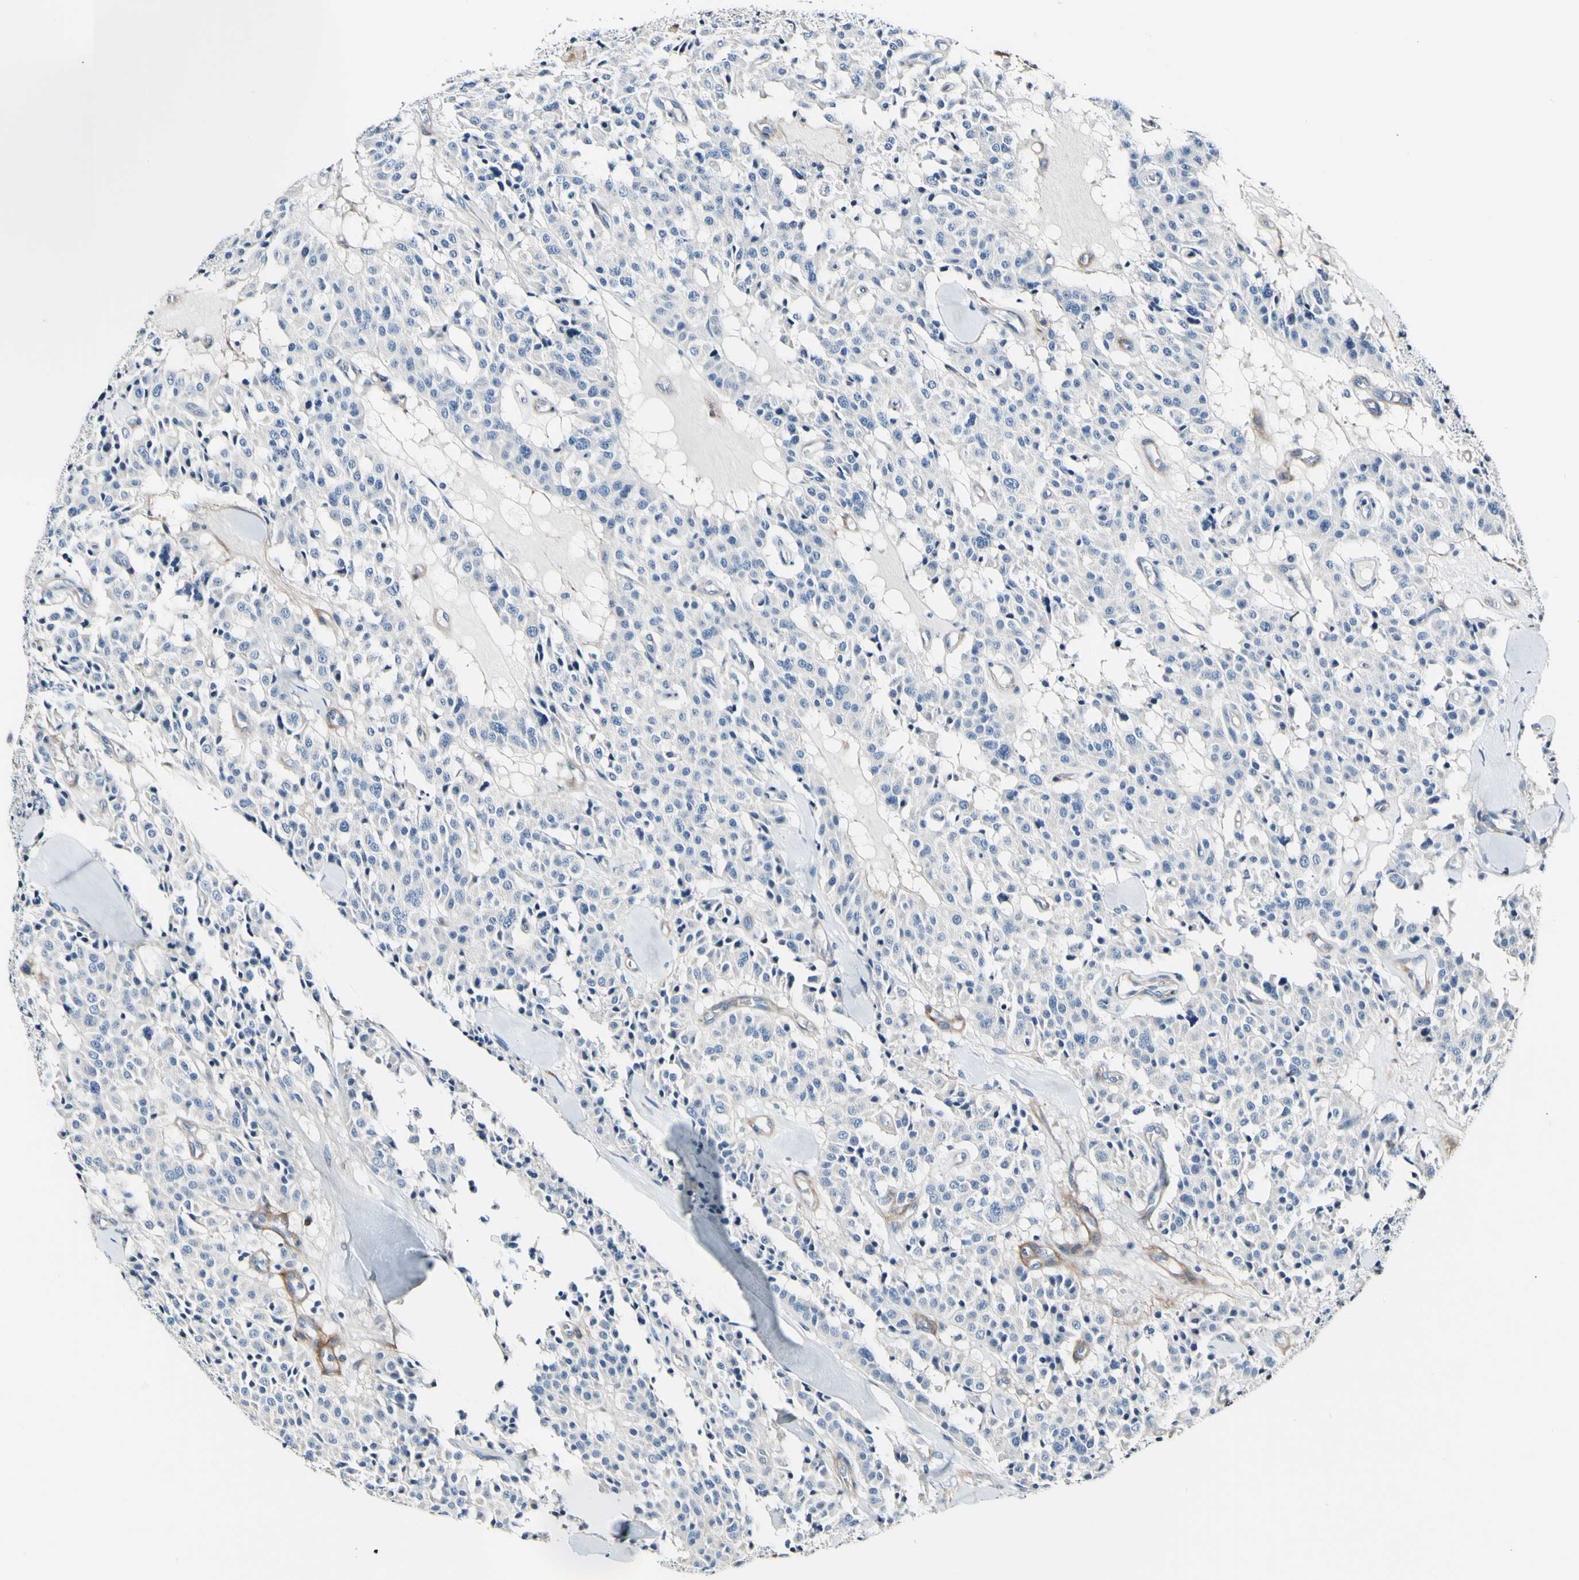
{"staining": {"intensity": "negative", "quantity": "none", "location": "none"}, "tissue": "carcinoid", "cell_type": "Tumor cells", "image_type": "cancer", "snomed": [{"axis": "morphology", "description": "Carcinoid, malignant, NOS"}, {"axis": "topography", "description": "Lung"}], "caption": "There is no significant positivity in tumor cells of carcinoid.", "gene": "COL6A3", "patient": {"sex": "male", "age": 30}}